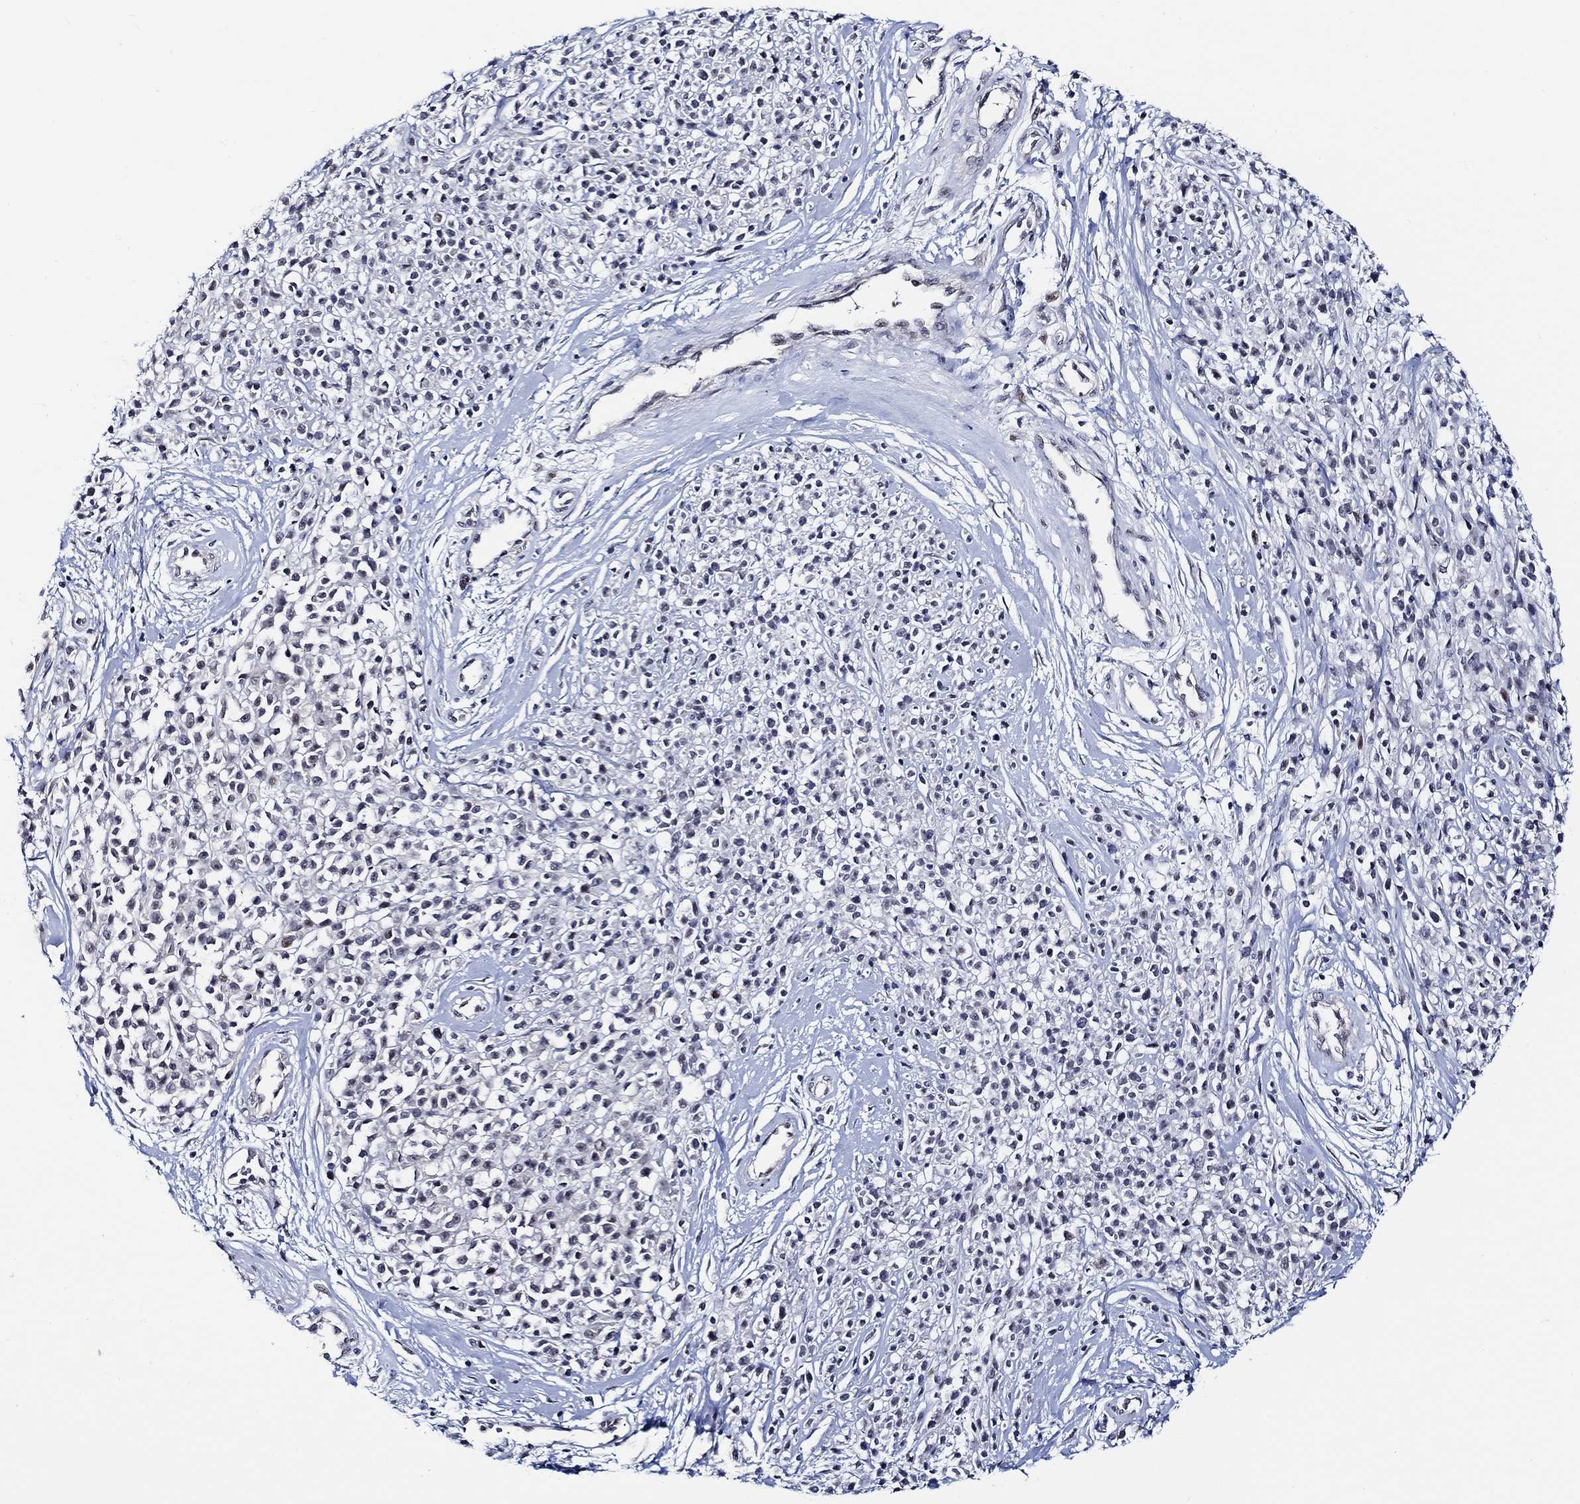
{"staining": {"intensity": "negative", "quantity": "none", "location": "none"}, "tissue": "melanoma", "cell_type": "Tumor cells", "image_type": "cancer", "snomed": [{"axis": "morphology", "description": "Malignant melanoma, NOS"}, {"axis": "topography", "description": "Skin"}, {"axis": "topography", "description": "Skin of trunk"}], "caption": "An image of human melanoma is negative for staining in tumor cells.", "gene": "C8orf48", "patient": {"sex": "male", "age": 74}}